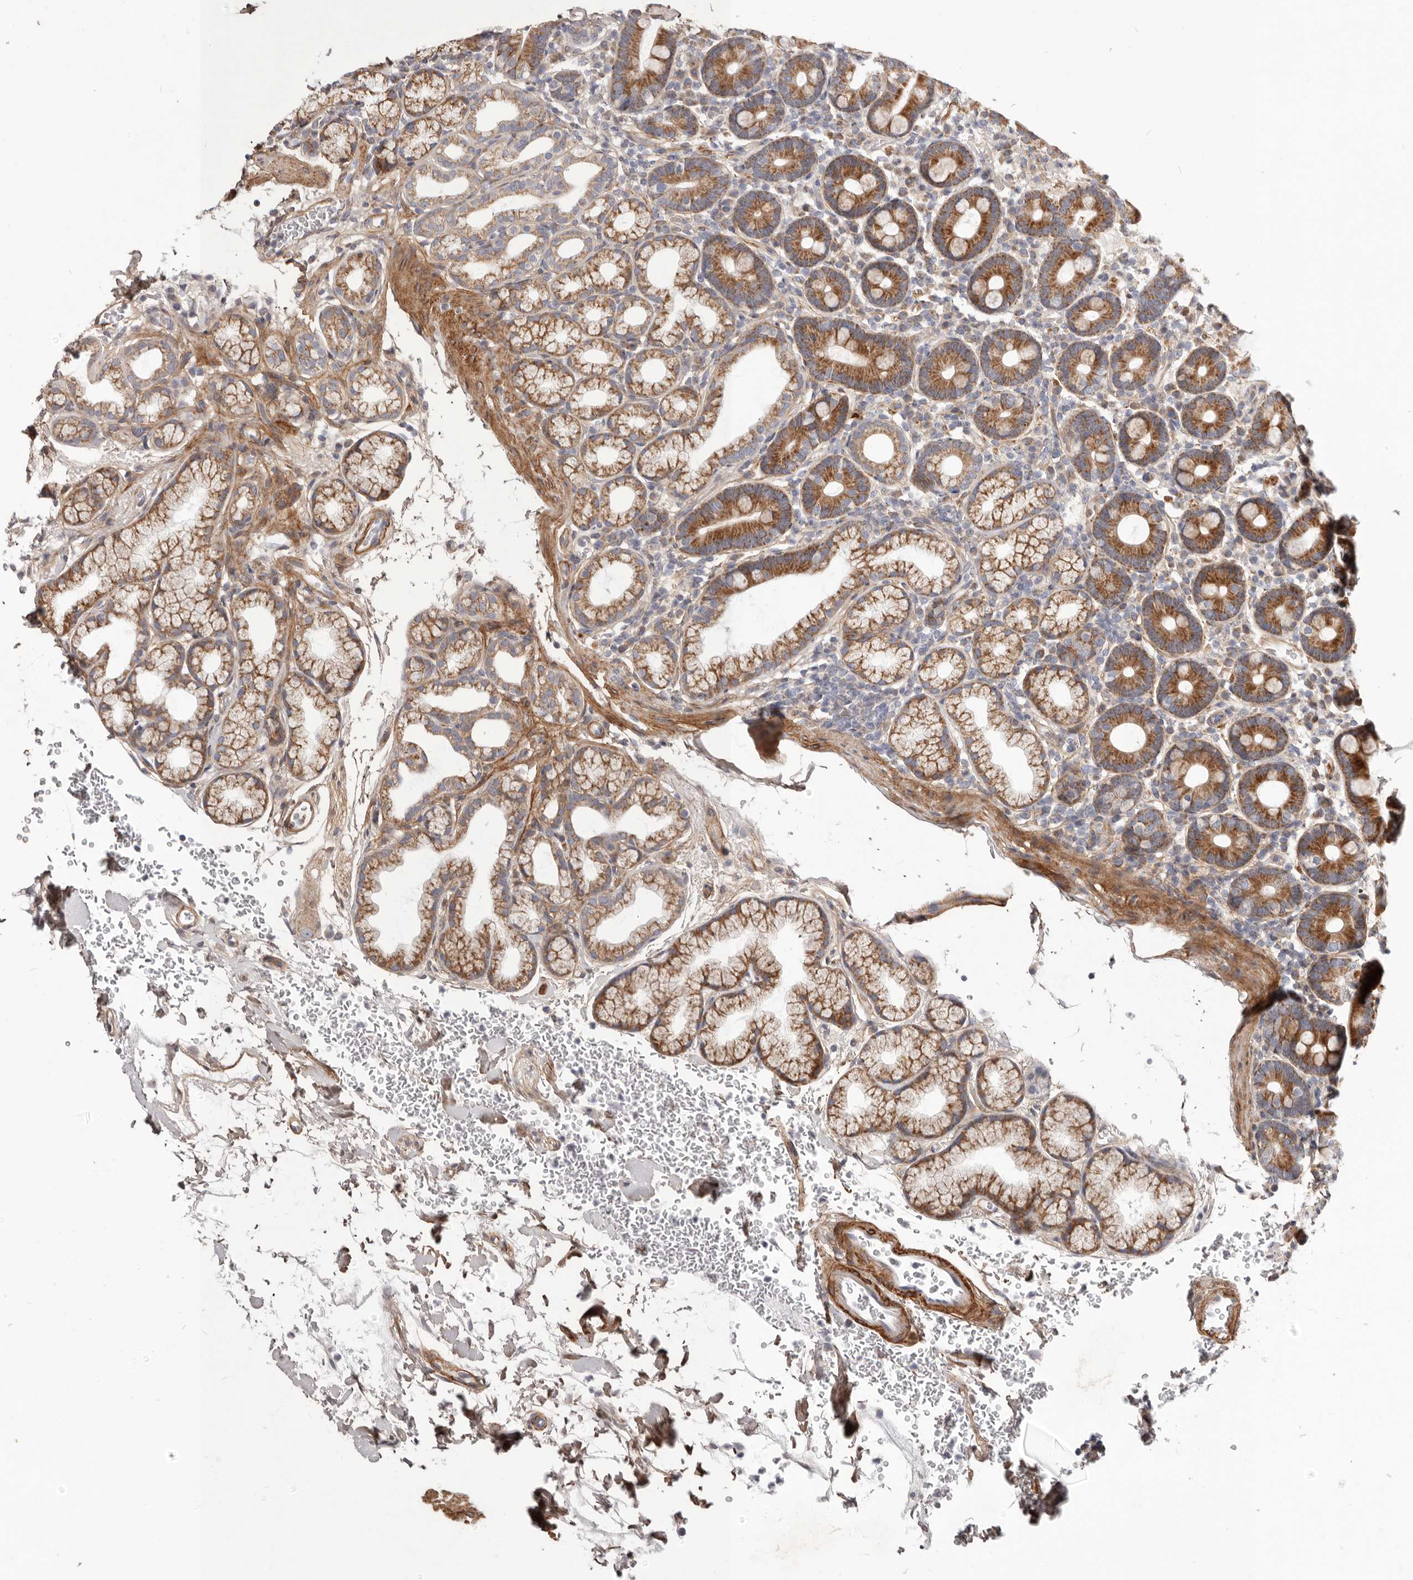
{"staining": {"intensity": "moderate", "quantity": ">75%", "location": "cytoplasmic/membranous"}, "tissue": "duodenum", "cell_type": "Glandular cells", "image_type": "normal", "snomed": [{"axis": "morphology", "description": "Normal tissue, NOS"}, {"axis": "topography", "description": "Duodenum"}], "caption": "This photomicrograph exhibits immunohistochemistry (IHC) staining of unremarkable duodenum, with medium moderate cytoplasmic/membranous expression in approximately >75% of glandular cells.", "gene": "MRPS10", "patient": {"sex": "male", "age": 54}}